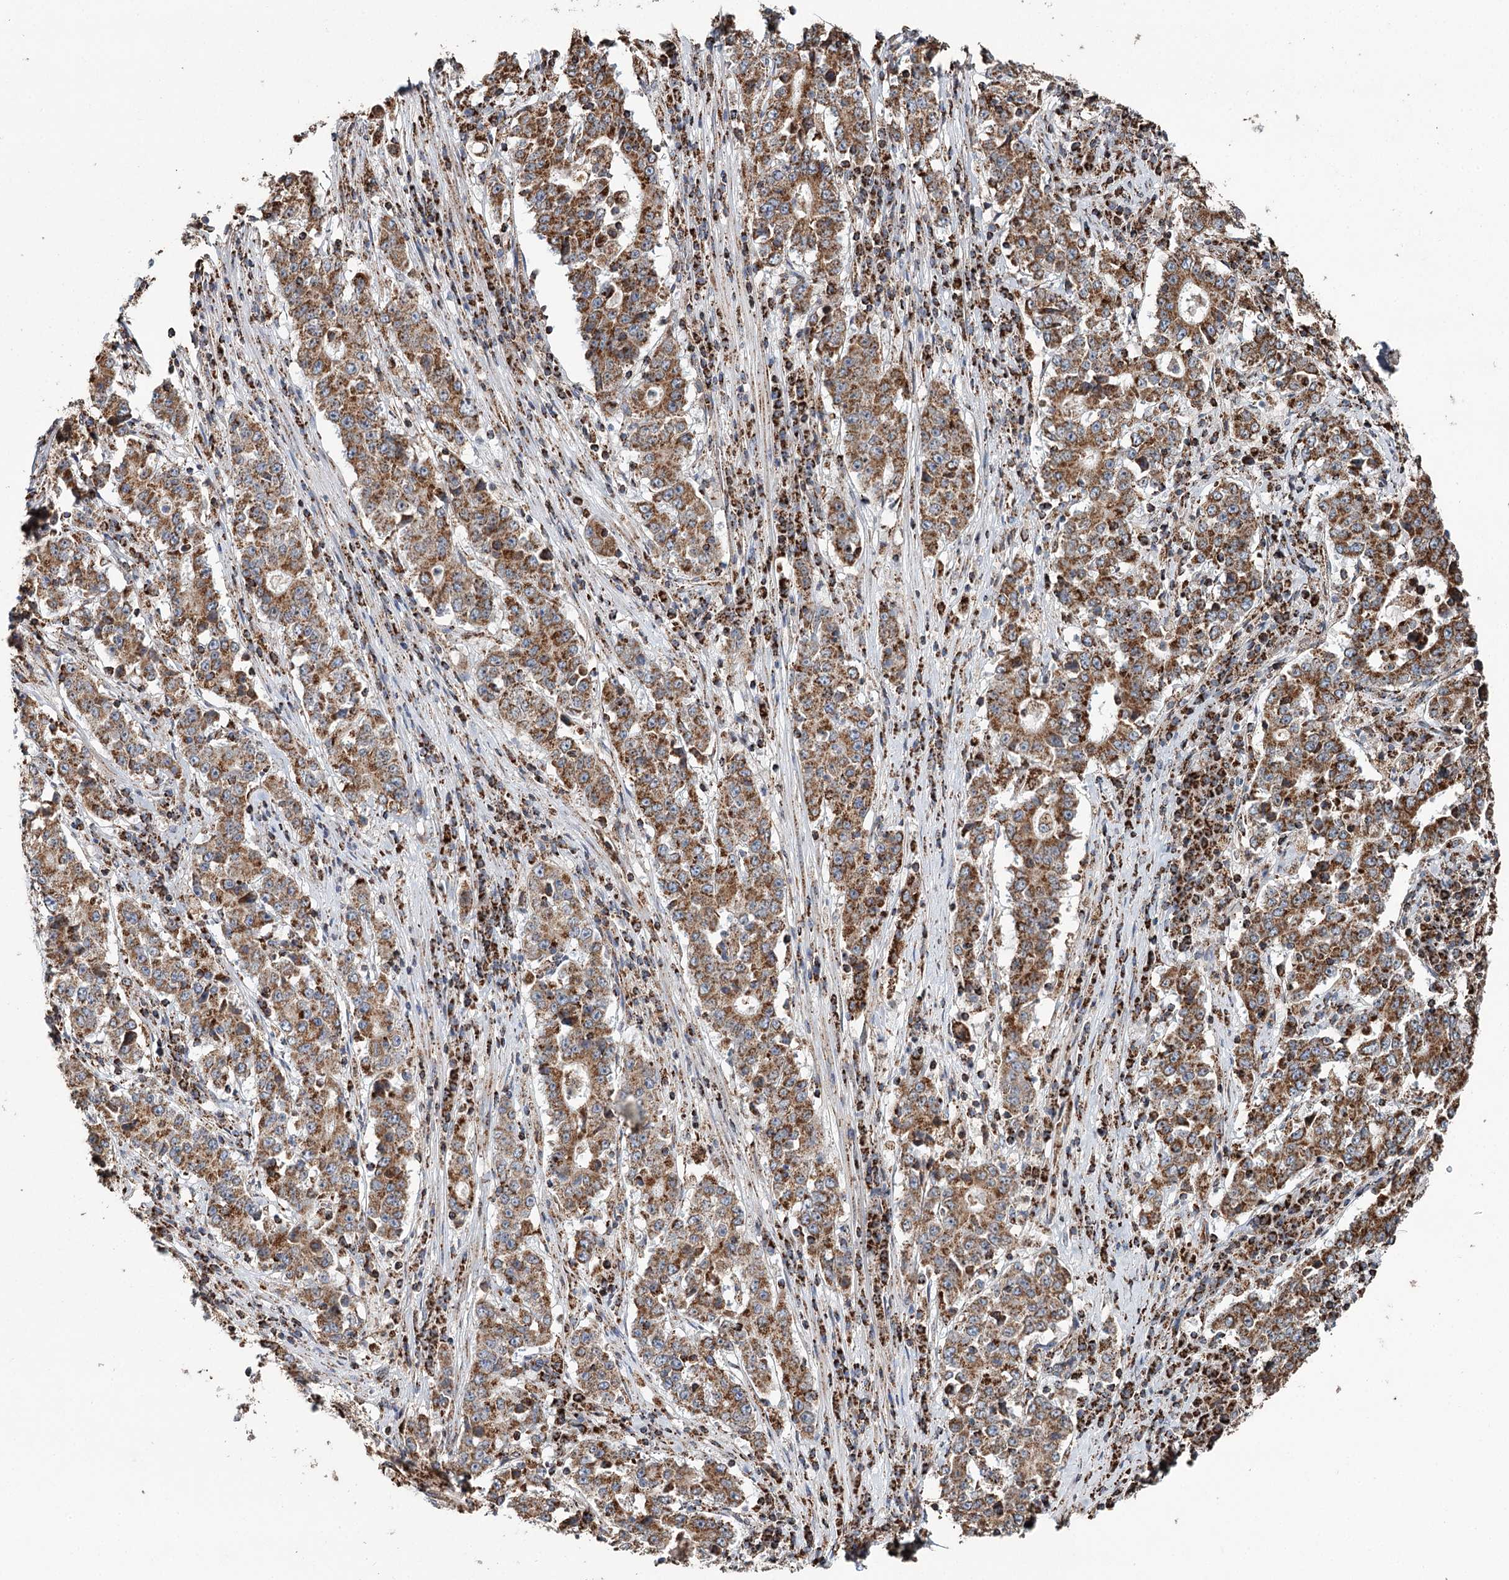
{"staining": {"intensity": "moderate", "quantity": ">75%", "location": "cytoplasmic/membranous"}, "tissue": "stomach cancer", "cell_type": "Tumor cells", "image_type": "cancer", "snomed": [{"axis": "morphology", "description": "Adenocarcinoma, NOS"}, {"axis": "topography", "description": "Stomach"}], "caption": "Stomach cancer (adenocarcinoma) stained with a protein marker demonstrates moderate staining in tumor cells.", "gene": "APH1A", "patient": {"sex": "male", "age": 59}}